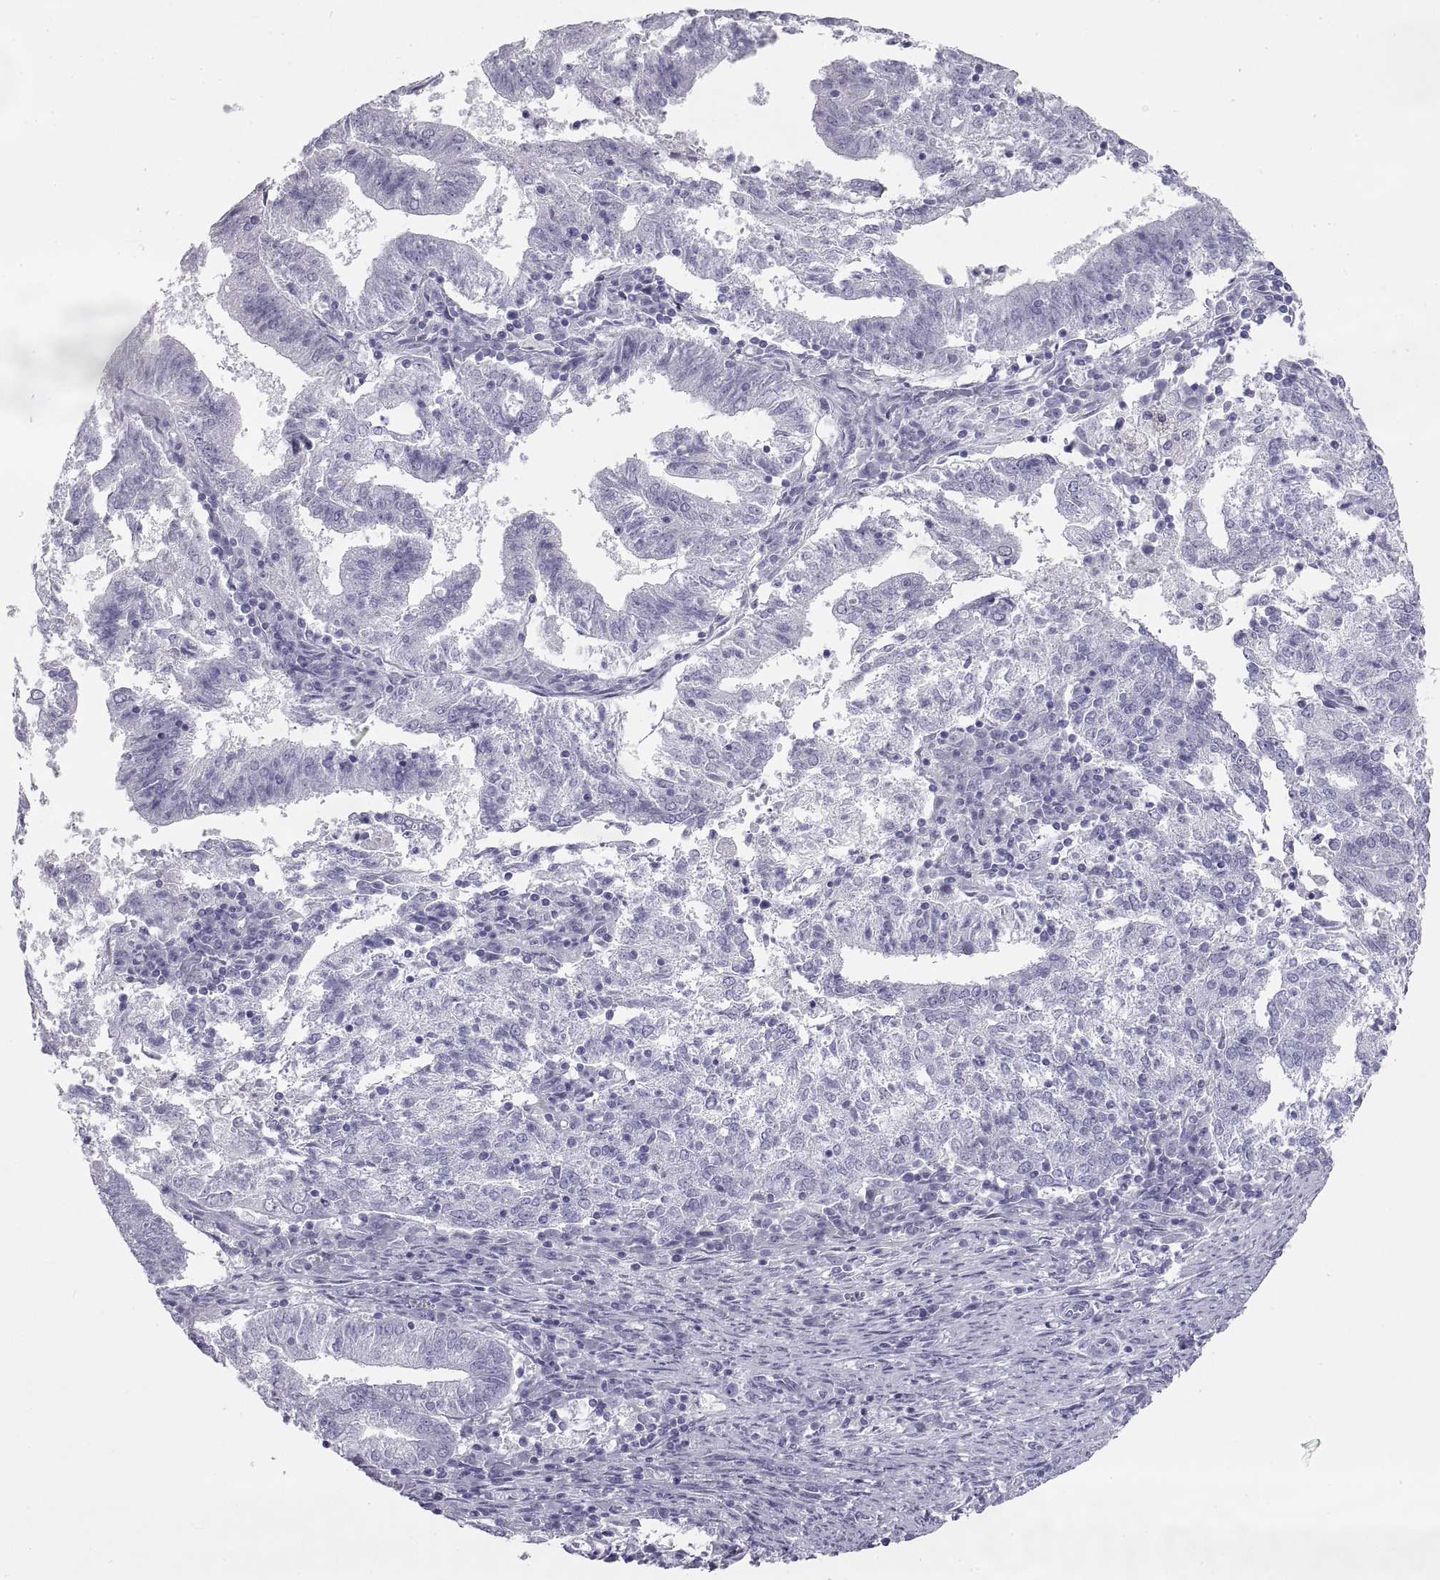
{"staining": {"intensity": "negative", "quantity": "none", "location": "none"}, "tissue": "endometrial cancer", "cell_type": "Tumor cells", "image_type": "cancer", "snomed": [{"axis": "morphology", "description": "Adenocarcinoma, NOS"}, {"axis": "topography", "description": "Endometrium"}], "caption": "Tumor cells show no significant staining in endometrial cancer.", "gene": "RLBP1", "patient": {"sex": "female", "age": 82}}